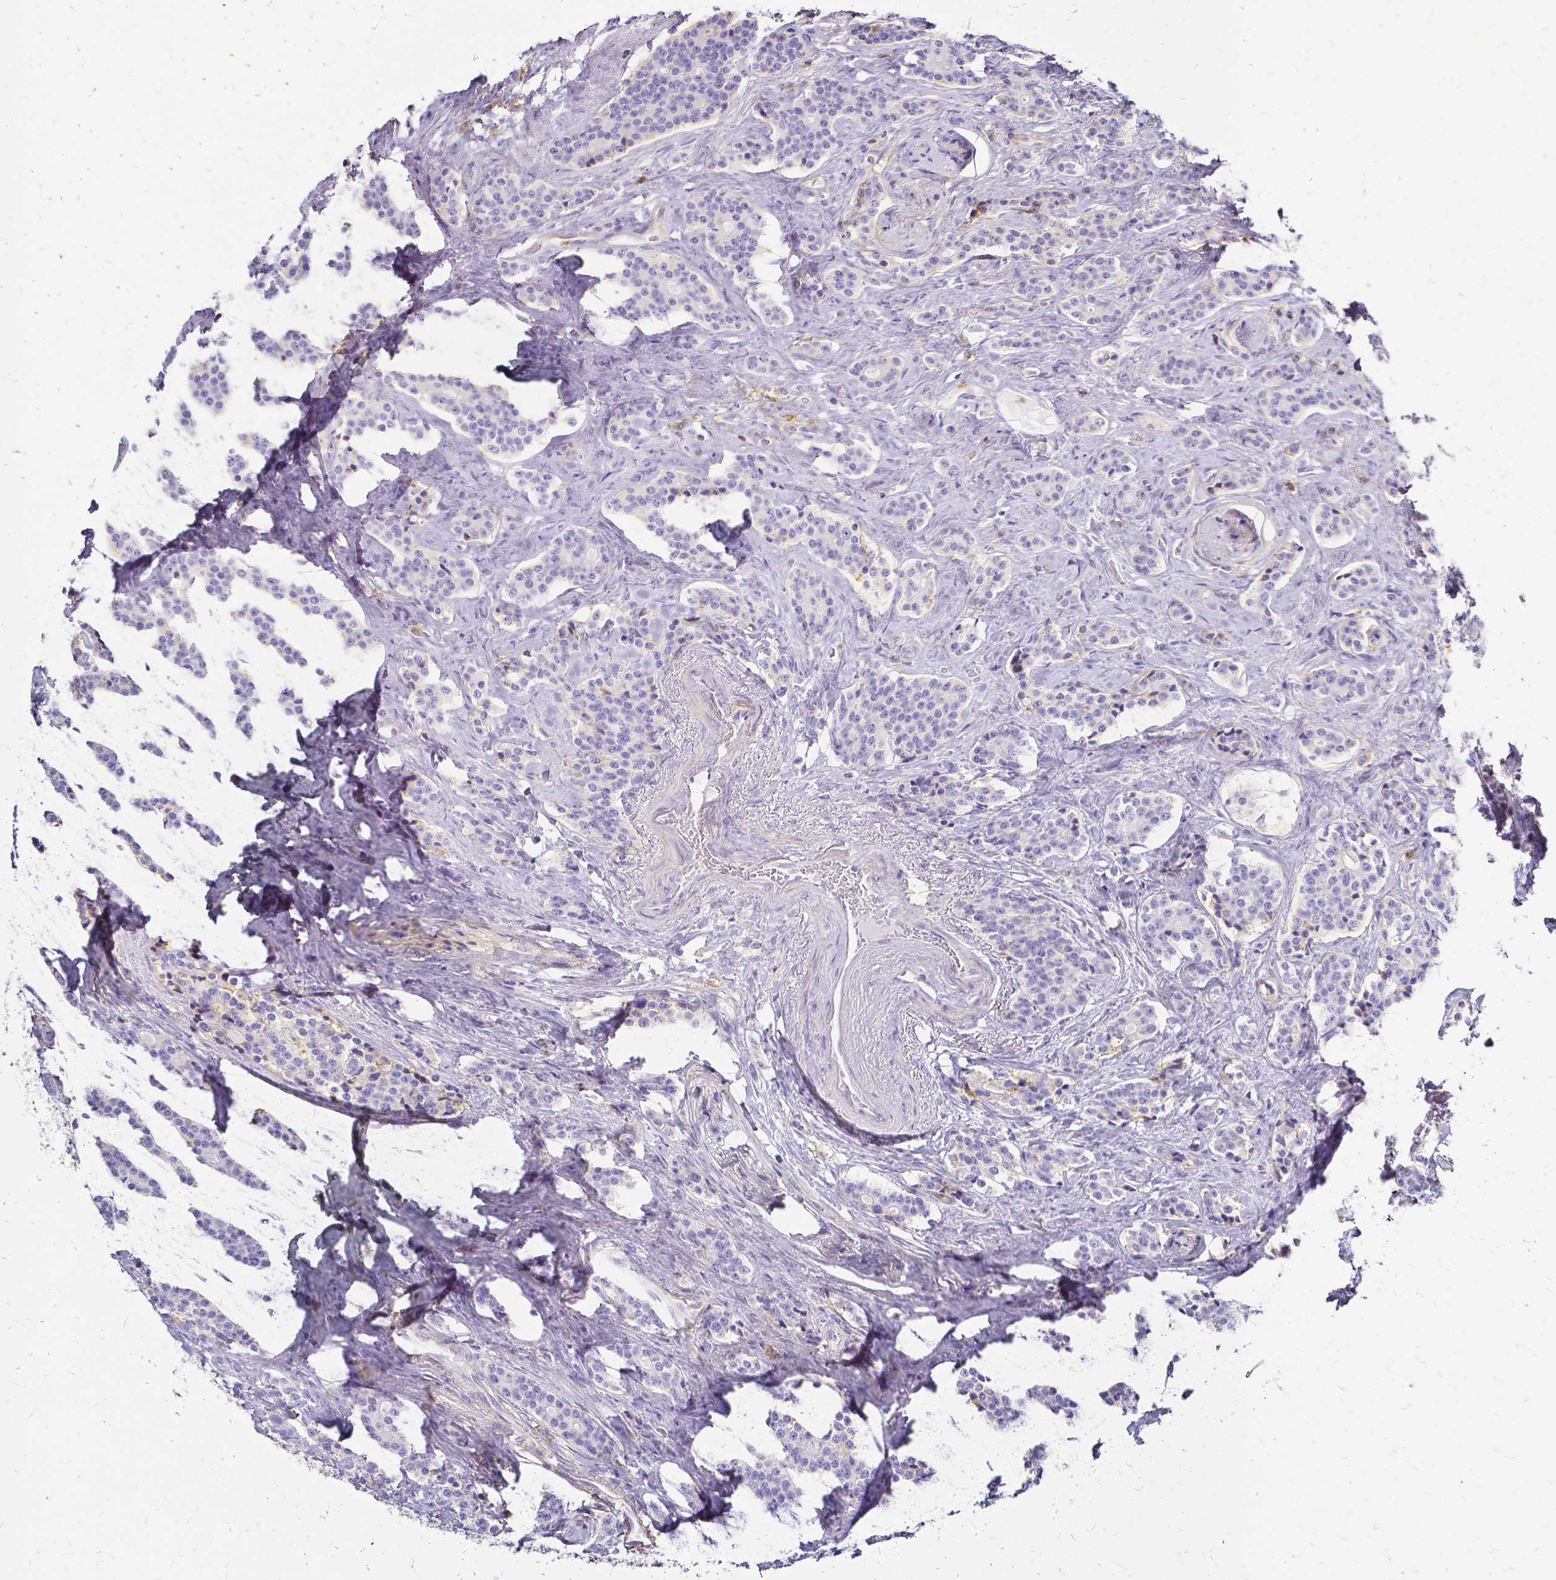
{"staining": {"intensity": "negative", "quantity": "none", "location": "none"}, "tissue": "carcinoid", "cell_type": "Tumor cells", "image_type": "cancer", "snomed": [{"axis": "morphology", "description": "Carcinoid, malignant, NOS"}, {"axis": "topography", "description": "Small intestine"}], "caption": "Tumor cells show no significant protein expression in malignant carcinoid.", "gene": "HSPA12A", "patient": {"sex": "female", "age": 73}}